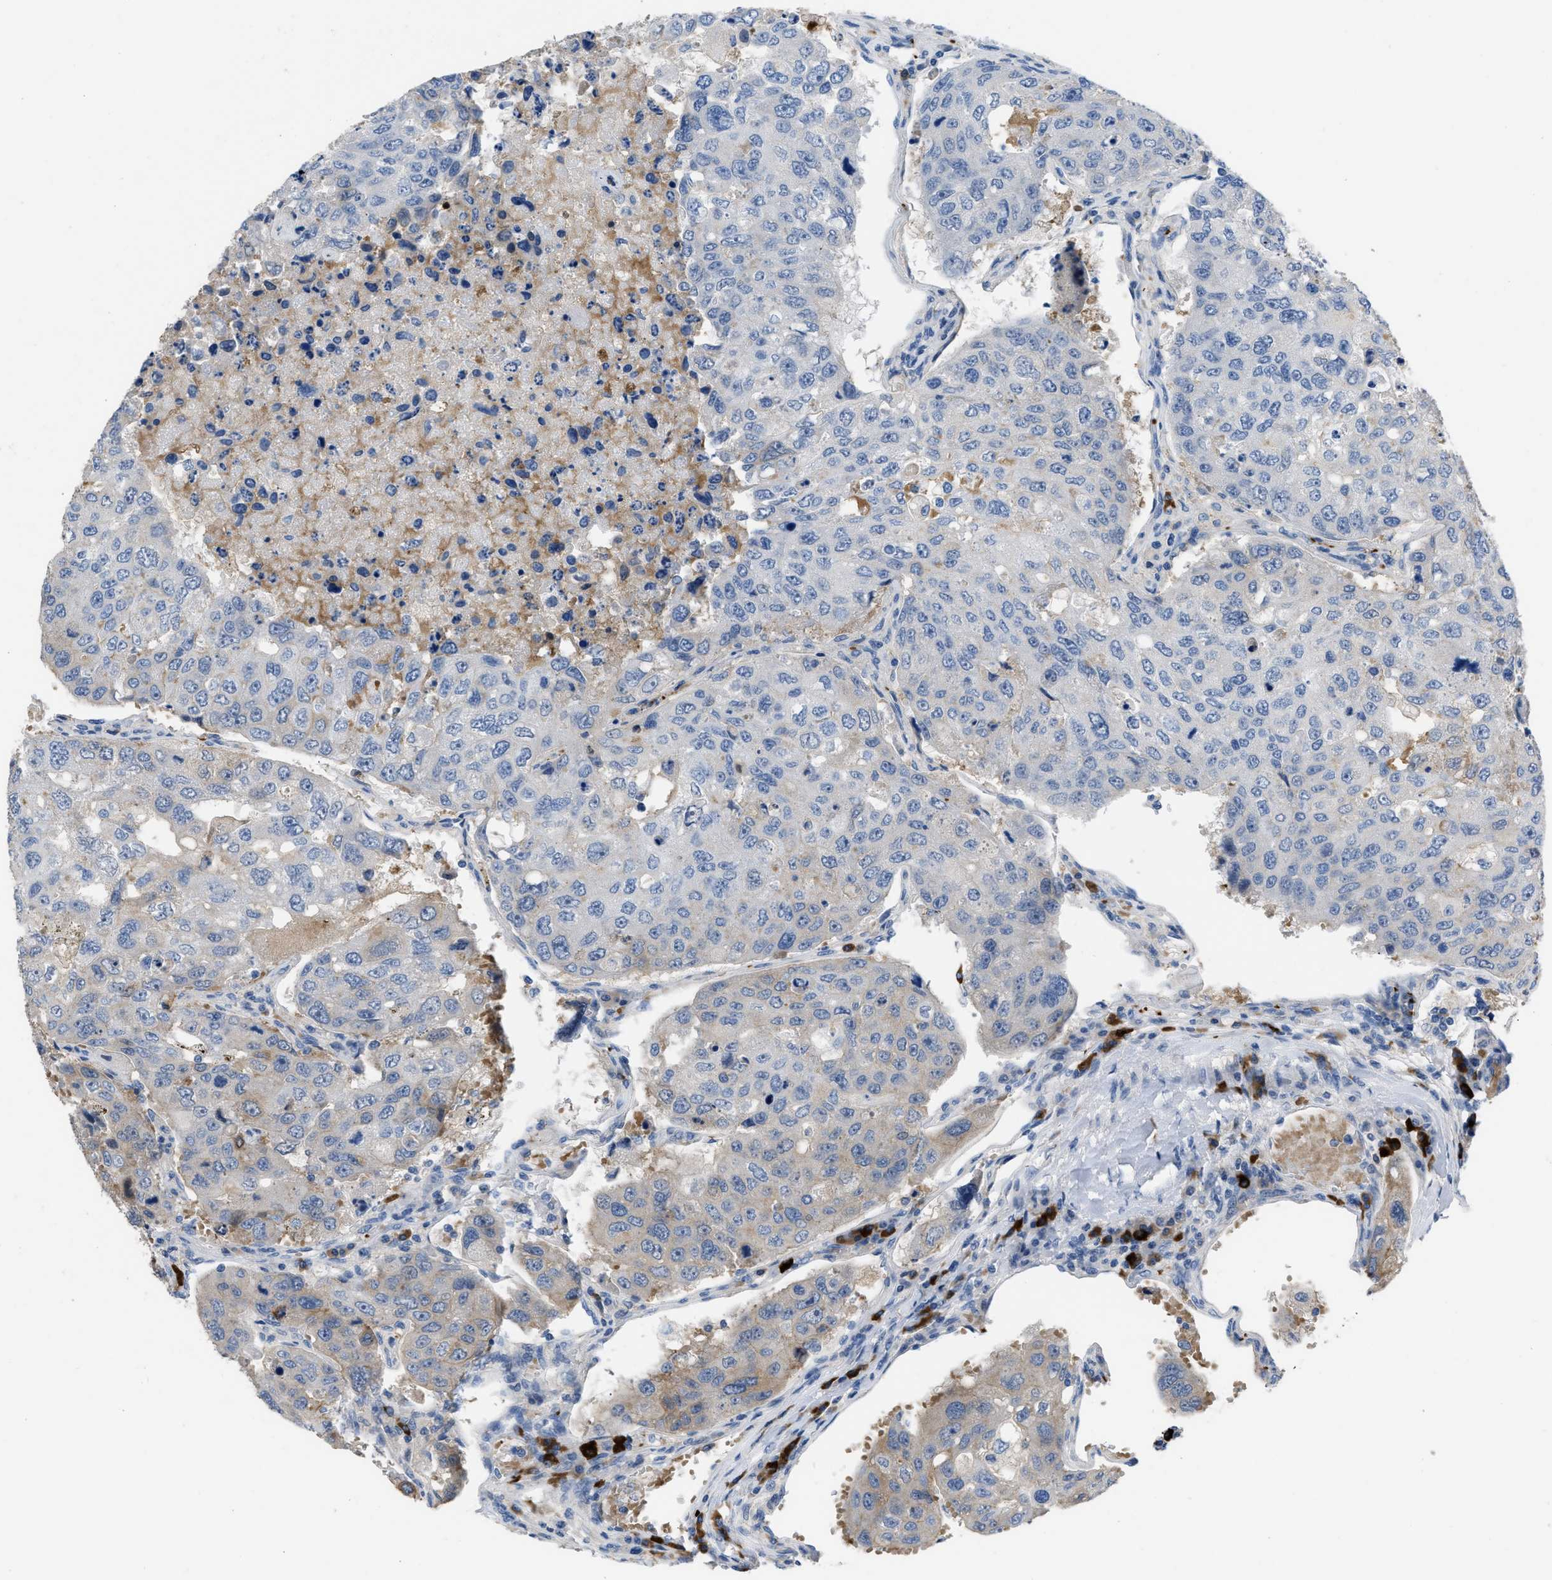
{"staining": {"intensity": "negative", "quantity": "none", "location": "none"}, "tissue": "urothelial cancer", "cell_type": "Tumor cells", "image_type": "cancer", "snomed": [{"axis": "morphology", "description": "Urothelial carcinoma, High grade"}, {"axis": "topography", "description": "Lymph node"}, {"axis": "topography", "description": "Urinary bladder"}], "caption": "Tumor cells are negative for protein expression in human urothelial cancer. (IHC, brightfield microscopy, high magnification).", "gene": "FGF18", "patient": {"sex": "male", "age": 51}}